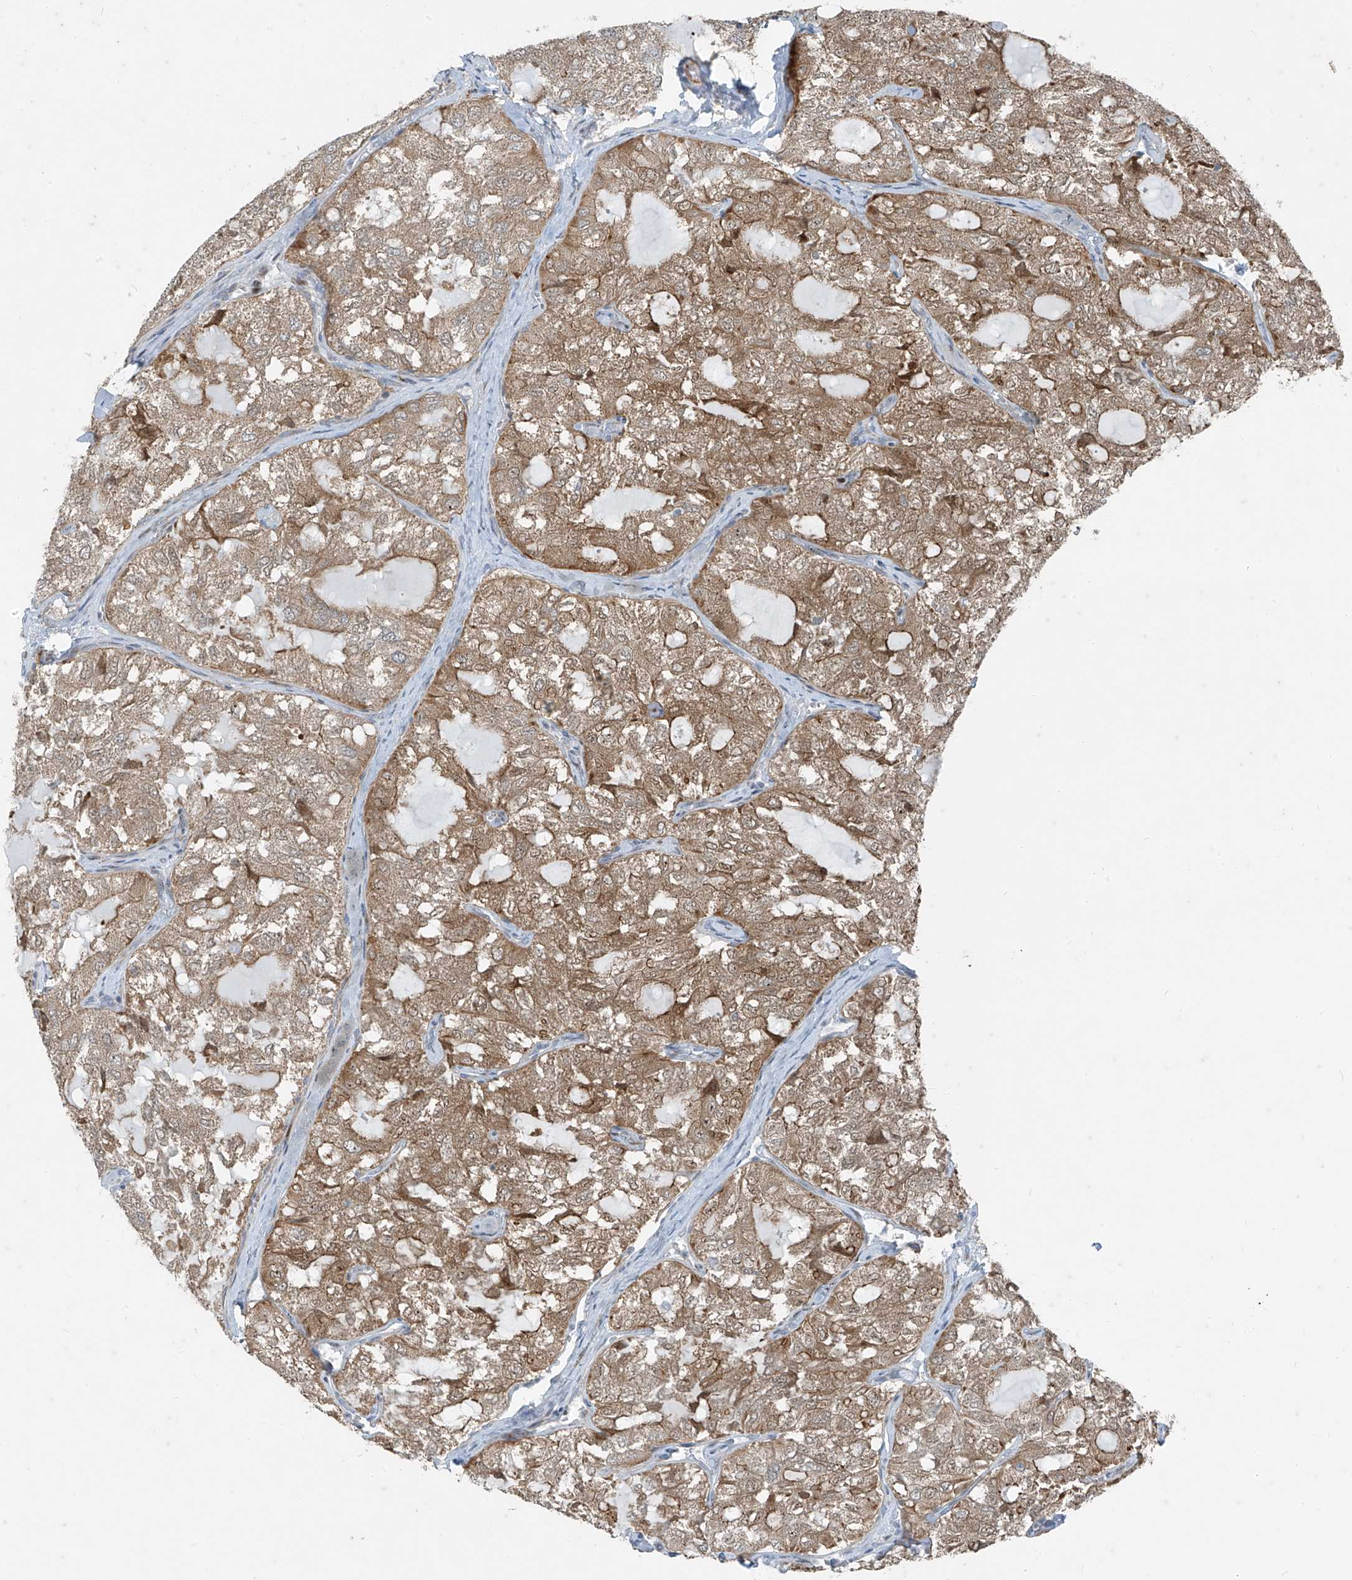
{"staining": {"intensity": "moderate", "quantity": ">75%", "location": "cytoplasmic/membranous"}, "tissue": "thyroid cancer", "cell_type": "Tumor cells", "image_type": "cancer", "snomed": [{"axis": "morphology", "description": "Follicular adenoma carcinoma, NOS"}, {"axis": "topography", "description": "Thyroid gland"}], "caption": "An image of human thyroid cancer (follicular adenoma carcinoma) stained for a protein demonstrates moderate cytoplasmic/membranous brown staining in tumor cells. Immunohistochemistry stains the protein in brown and the nuclei are stained blue.", "gene": "PPCS", "patient": {"sex": "male", "age": 75}}